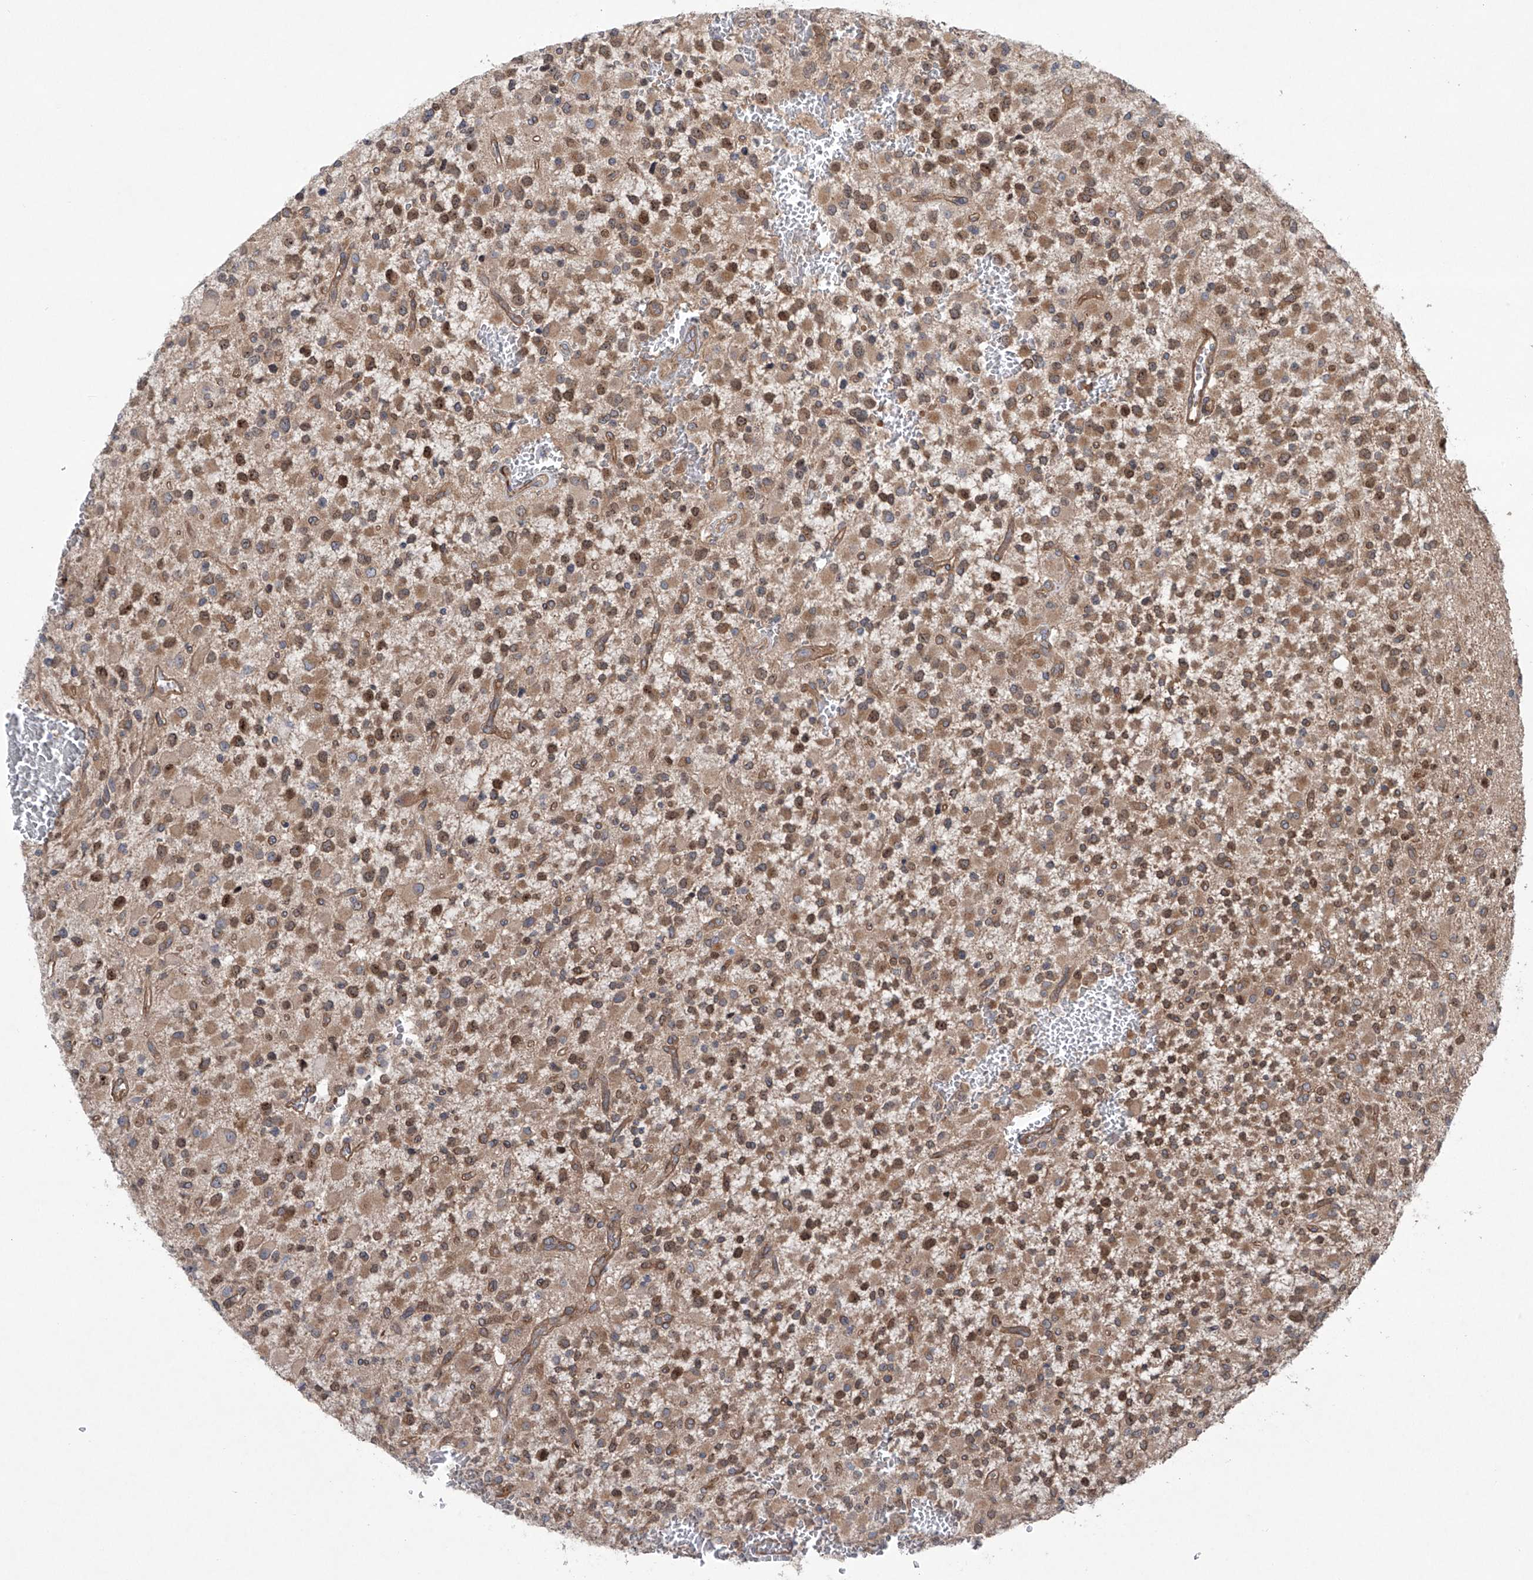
{"staining": {"intensity": "moderate", "quantity": ">75%", "location": "cytoplasmic/membranous,nuclear"}, "tissue": "glioma", "cell_type": "Tumor cells", "image_type": "cancer", "snomed": [{"axis": "morphology", "description": "Glioma, malignant, High grade"}, {"axis": "topography", "description": "Brain"}], "caption": "A brown stain labels moderate cytoplasmic/membranous and nuclear staining of a protein in malignant glioma (high-grade) tumor cells.", "gene": "KLC4", "patient": {"sex": "male", "age": 34}}